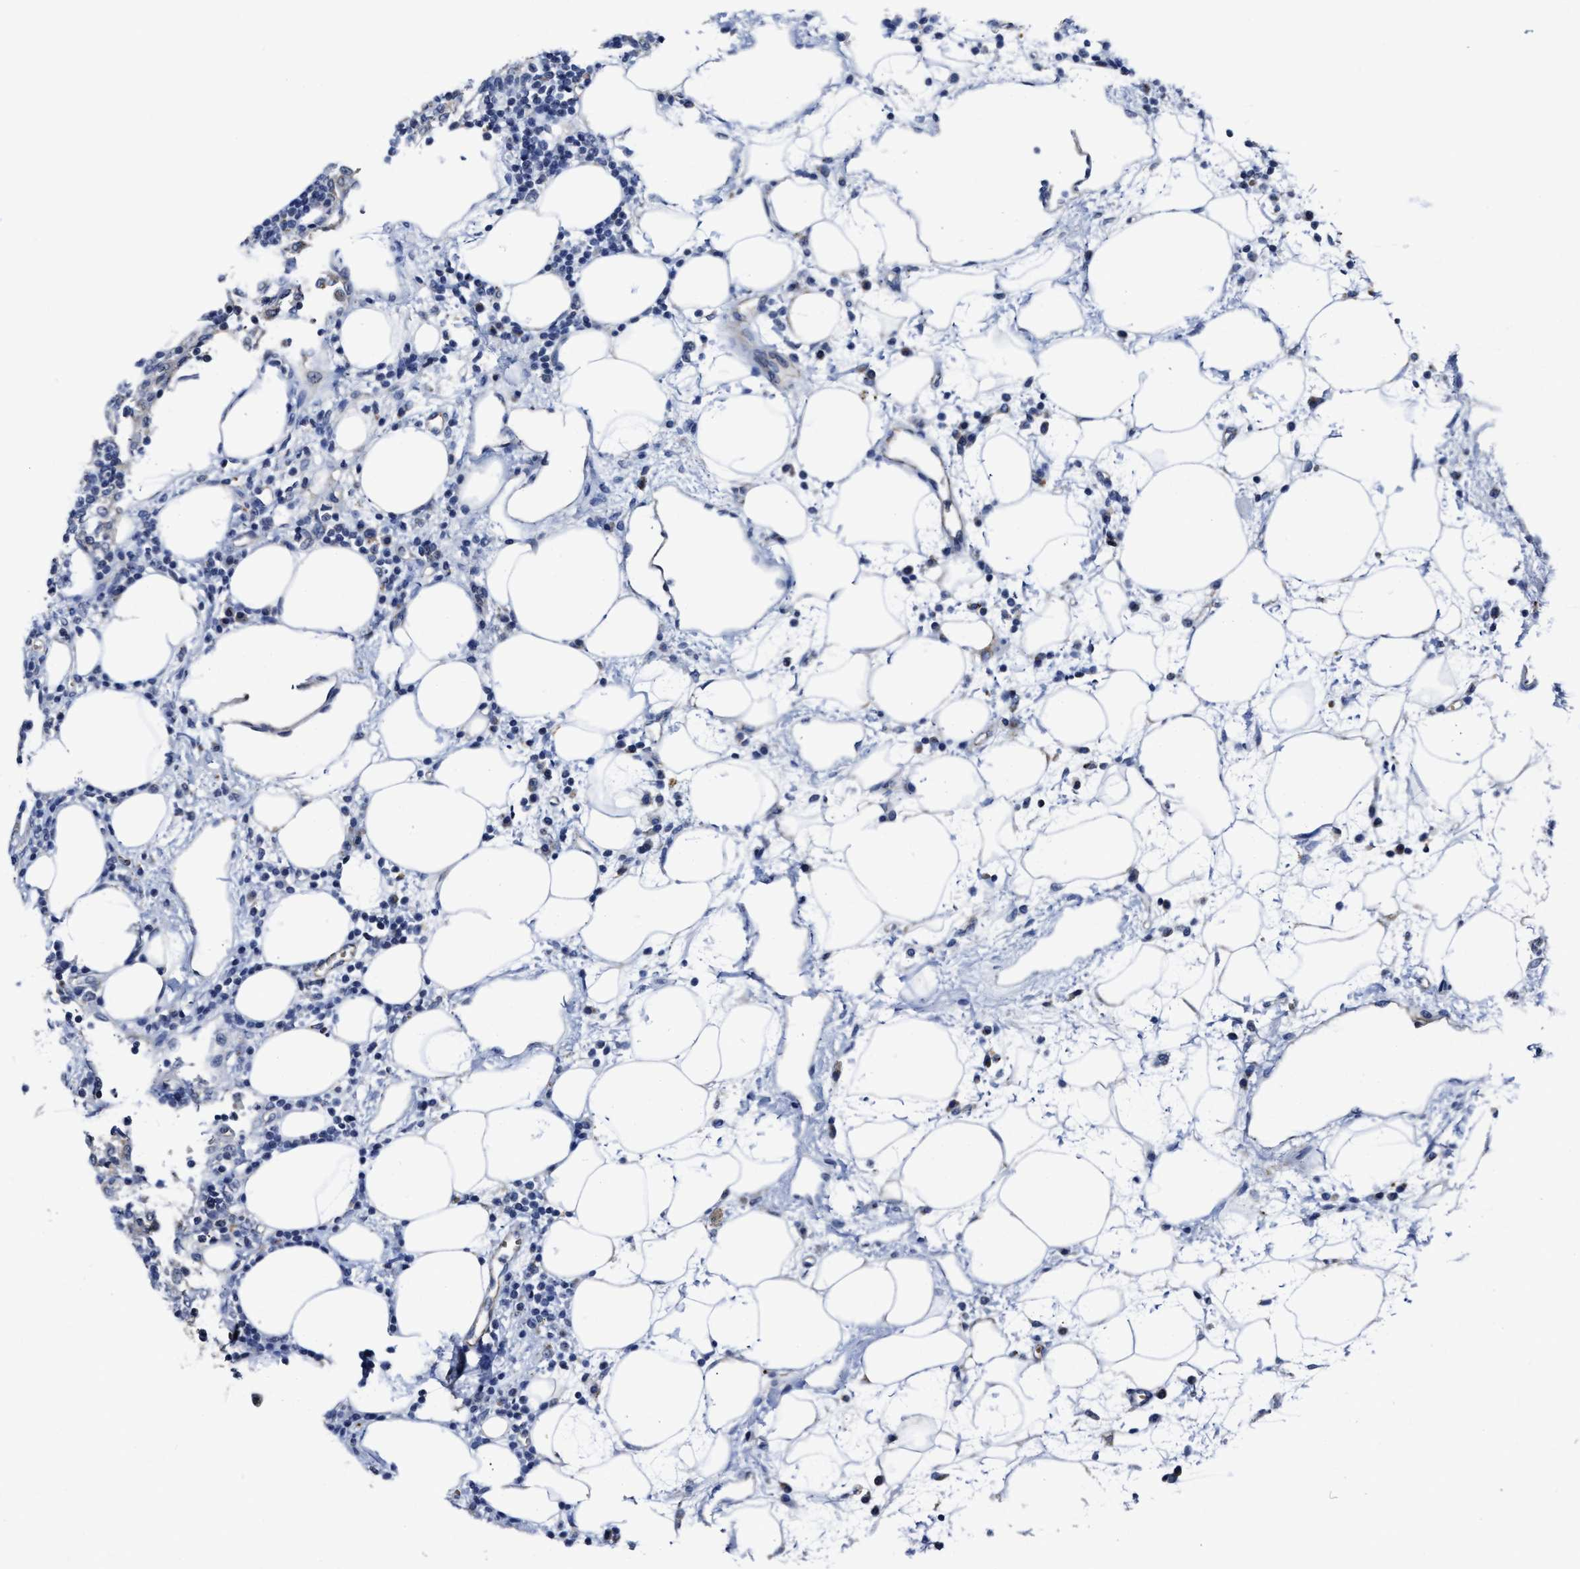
{"staining": {"intensity": "negative", "quantity": "none", "location": "none"}, "tissue": "lymph node", "cell_type": "Germinal center cells", "image_type": "normal", "snomed": [{"axis": "morphology", "description": "Normal tissue, NOS"}, {"axis": "morphology", "description": "Carcinoid, malignant, NOS"}, {"axis": "topography", "description": "Lymph node"}], "caption": "This is a histopathology image of immunohistochemistry (IHC) staining of normal lymph node, which shows no expression in germinal center cells.", "gene": "GHITM", "patient": {"sex": "male", "age": 47}}